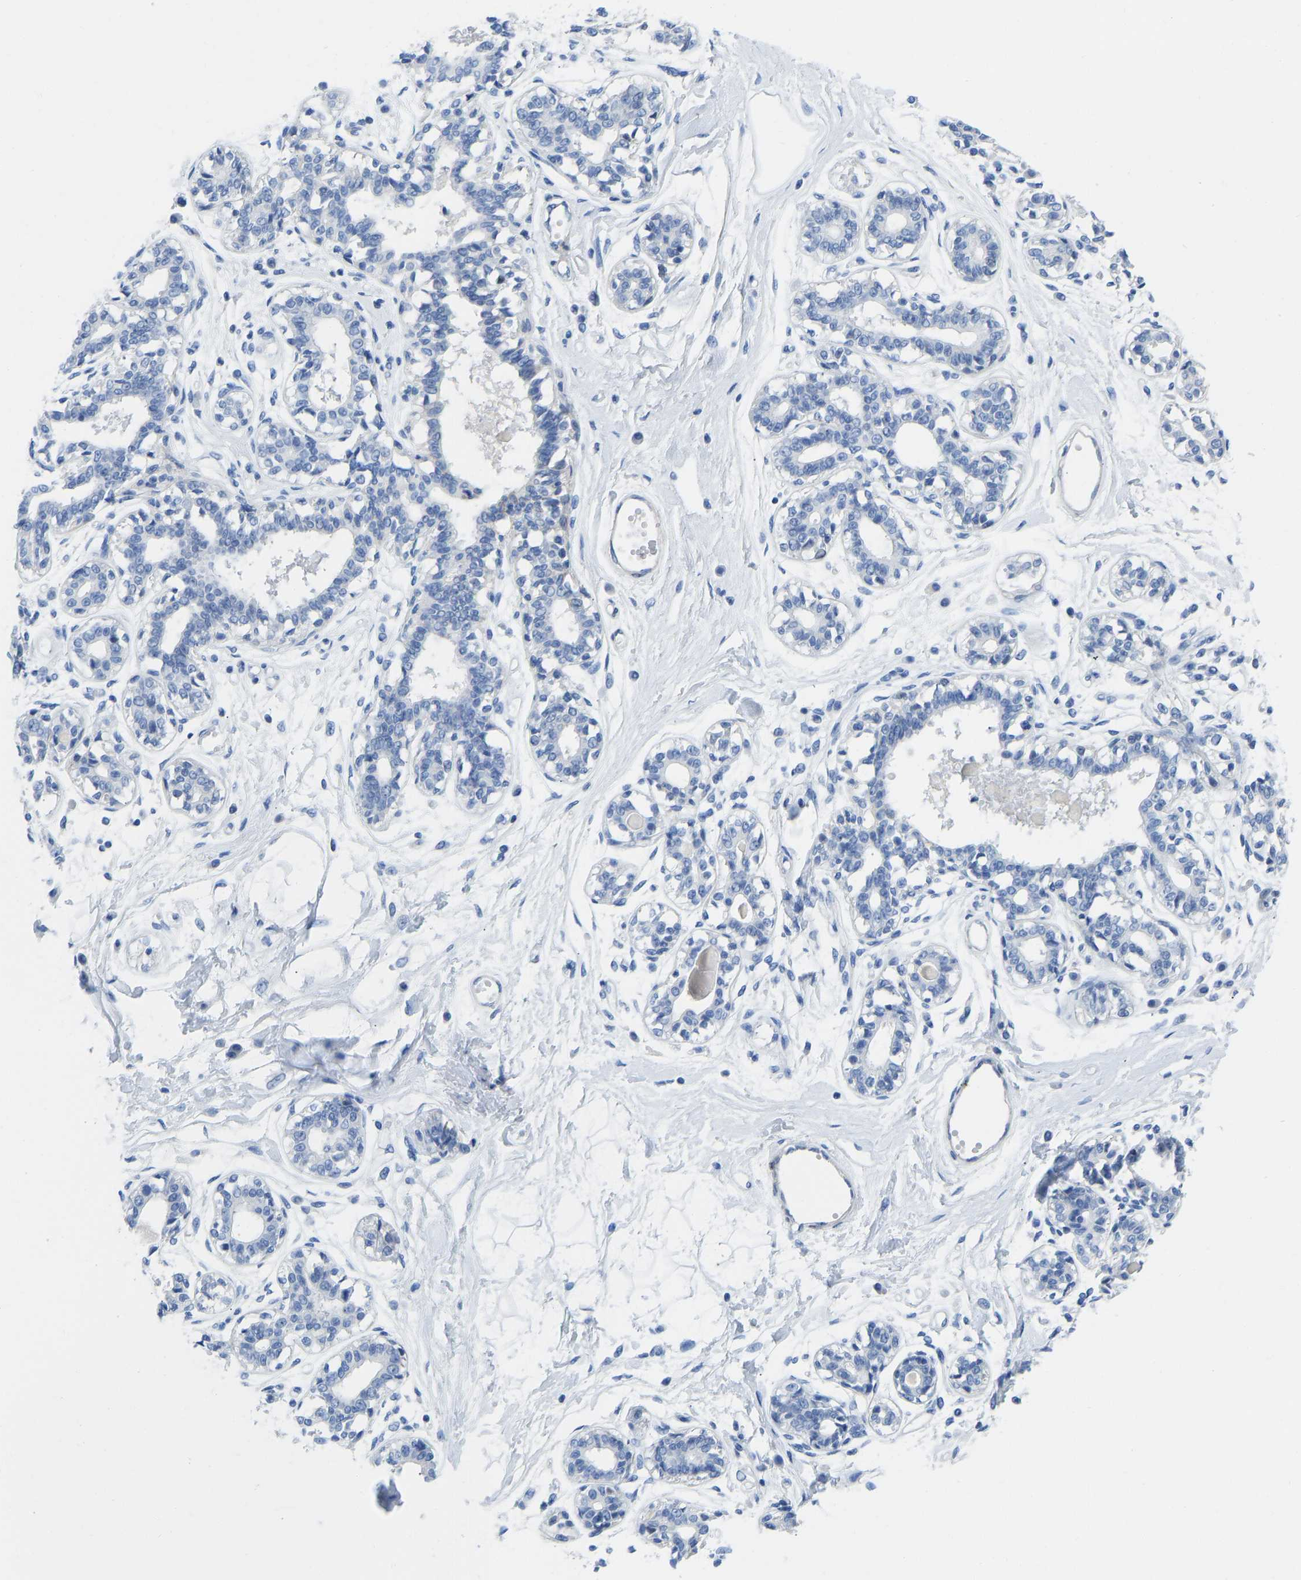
{"staining": {"intensity": "negative", "quantity": "none", "location": "none"}, "tissue": "breast", "cell_type": "Adipocytes", "image_type": "normal", "snomed": [{"axis": "morphology", "description": "Normal tissue, NOS"}, {"axis": "topography", "description": "Breast"}], "caption": "IHC image of unremarkable breast stained for a protein (brown), which exhibits no staining in adipocytes. (DAB (3,3'-diaminobenzidine) IHC visualized using brightfield microscopy, high magnification).", "gene": "NKAIN3", "patient": {"sex": "female", "age": 45}}